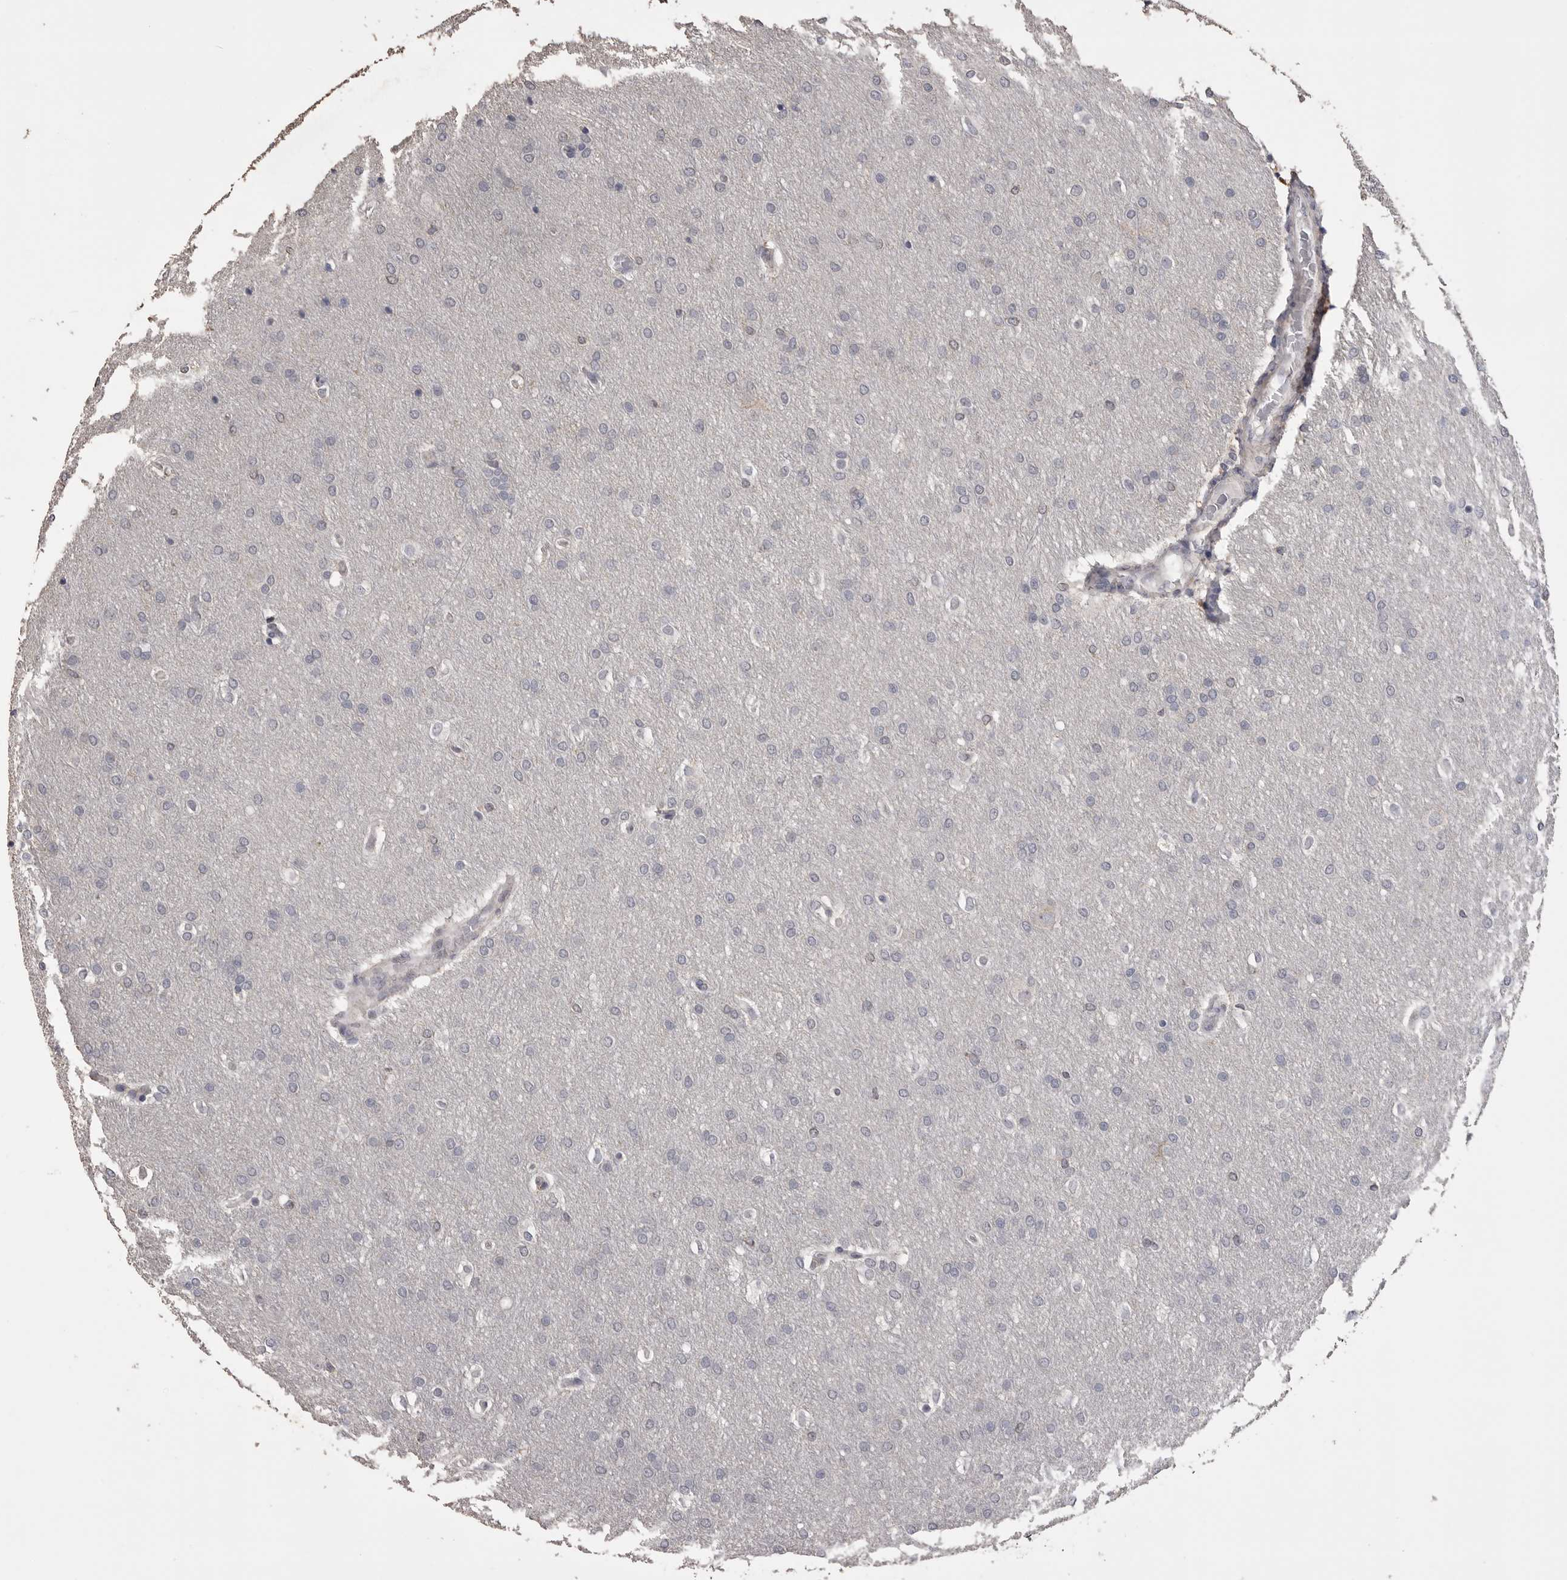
{"staining": {"intensity": "negative", "quantity": "none", "location": "none"}, "tissue": "glioma", "cell_type": "Tumor cells", "image_type": "cancer", "snomed": [{"axis": "morphology", "description": "Glioma, malignant, Low grade"}, {"axis": "topography", "description": "Brain"}], "caption": "Histopathology image shows no protein staining in tumor cells of low-grade glioma (malignant) tissue.", "gene": "MMP7", "patient": {"sex": "female", "age": 37}}